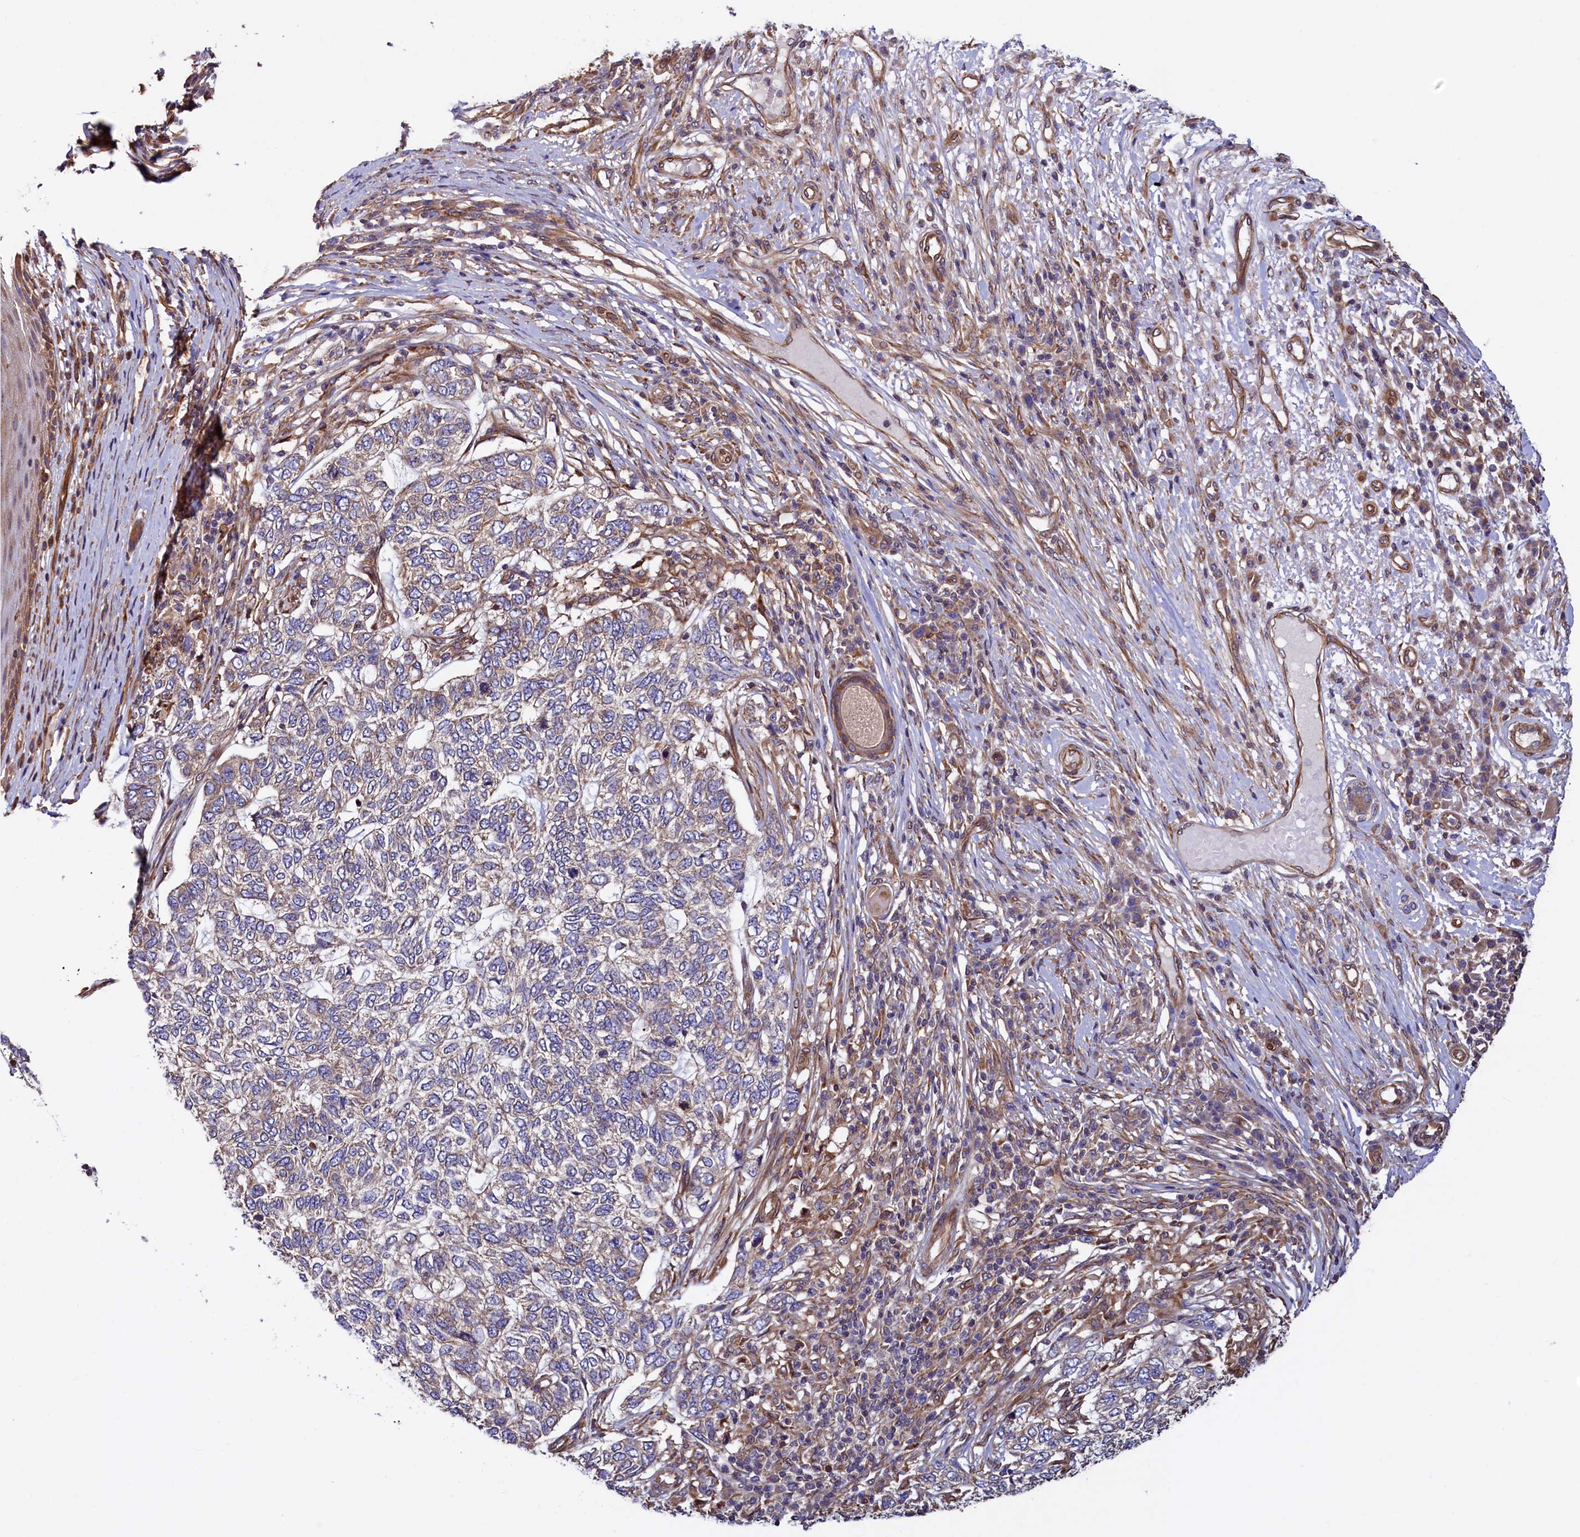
{"staining": {"intensity": "weak", "quantity": "<25%", "location": "cytoplasmic/membranous"}, "tissue": "skin cancer", "cell_type": "Tumor cells", "image_type": "cancer", "snomed": [{"axis": "morphology", "description": "Basal cell carcinoma"}, {"axis": "topography", "description": "Skin"}], "caption": "Immunohistochemistry (IHC) of skin basal cell carcinoma demonstrates no expression in tumor cells.", "gene": "ATXN2L", "patient": {"sex": "female", "age": 65}}